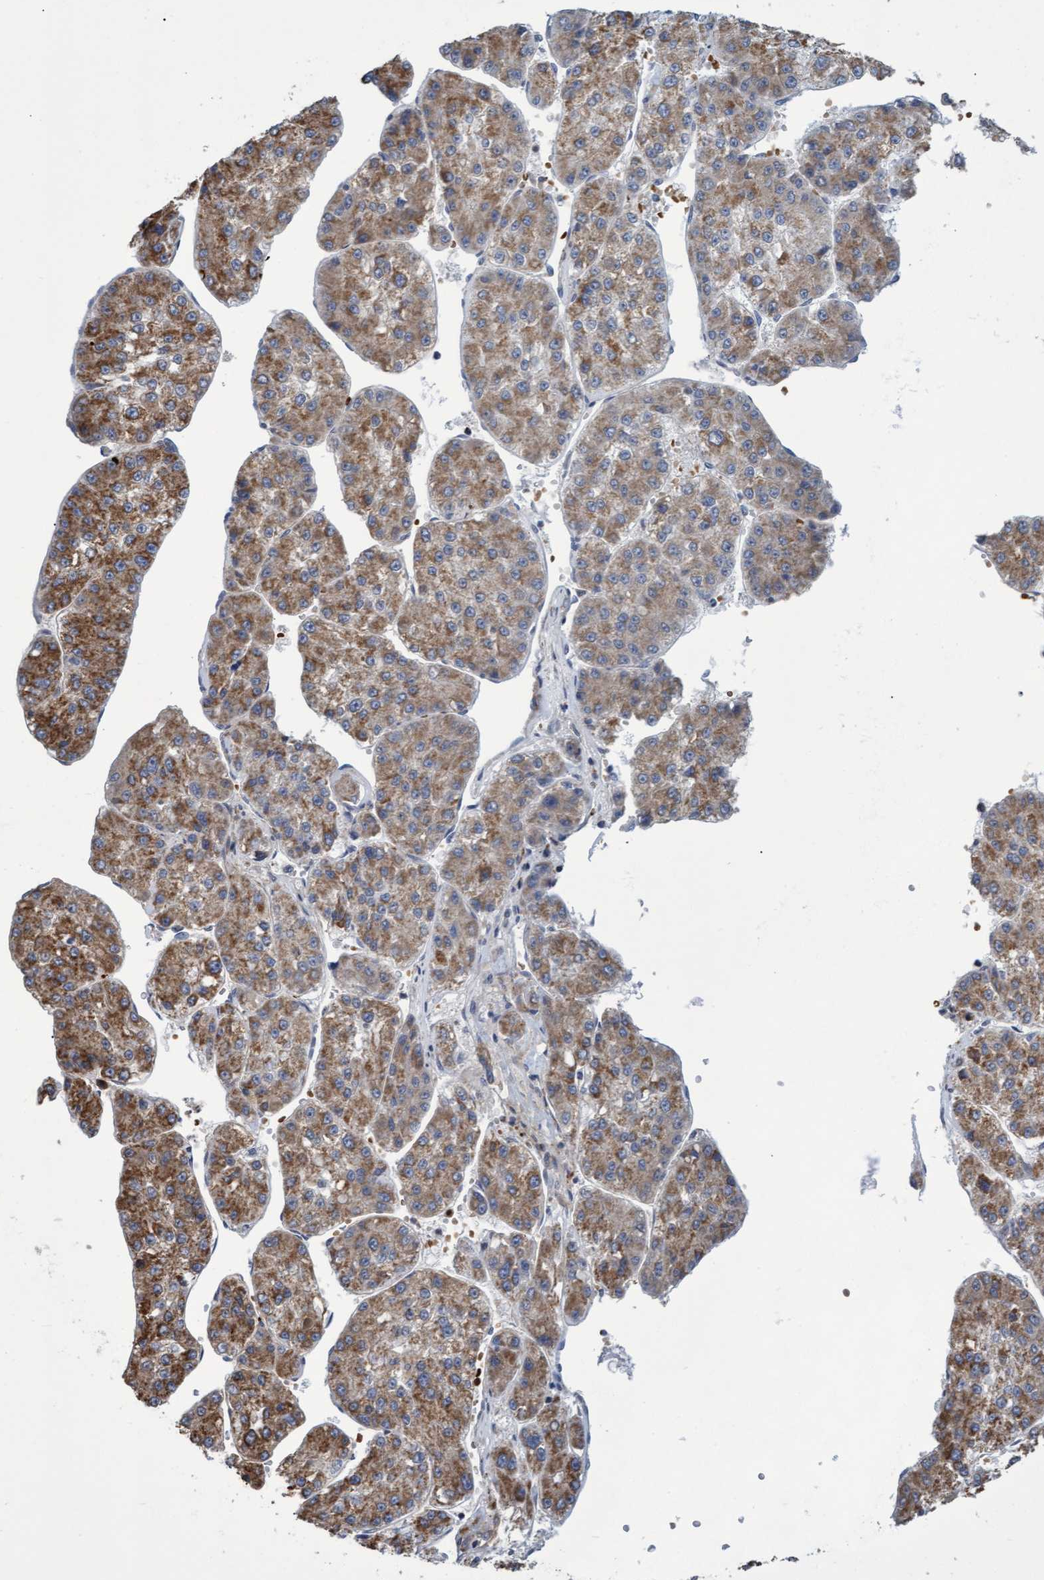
{"staining": {"intensity": "weak", "quantity": ">75%", "location": "cytoplasmic/membranous"}, "tissue": "liver cancer", "cell_type": "Tumor cells", "image_type": "cancer", "snomed": [{"axis": "morphology", "description": "Carcinoma, Hepatocellular, NOS"}, {"axis": "topography", "description": "Liver"}], "caption": "Tumor cells display low levels of weak cytoplasmic/membranous positivity in about >75% of cells in human liver cancer. (DAB (3,3'-diaminobenzidine) = brown stain, brightfield microscopy at high magnification).", "gene": "NAA15", "patient": {"sex": "female", "age": 73}}